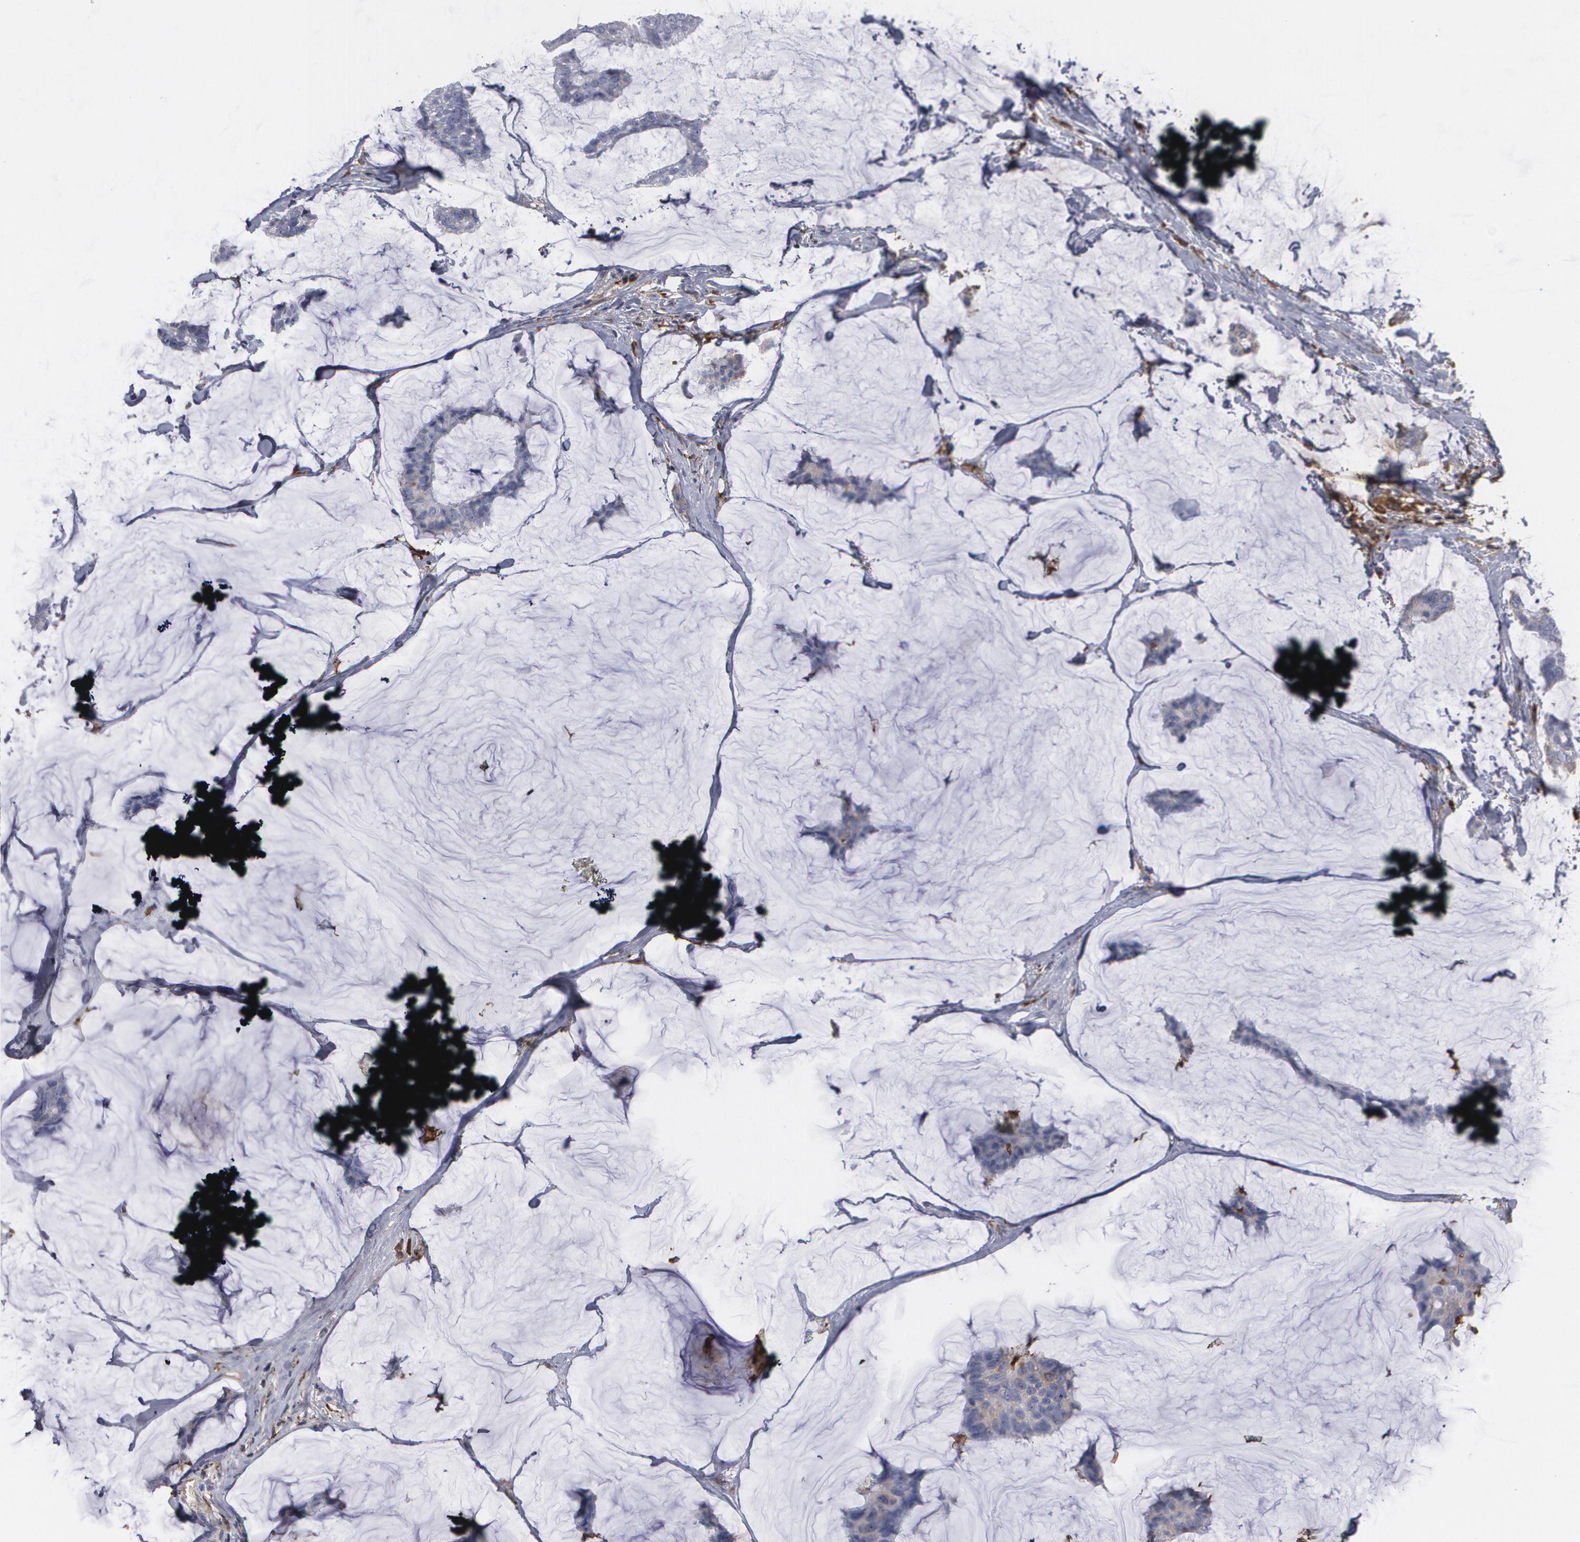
{"staining": {"intensity": "weak", "quantity": "25%-75%", "location": "cytoplasmic/membranous"}, "tissue": "breast cancer", "cell_type": "Tumor cells", "image_type": "cancer", "snomed": [{"axis": "morphology", "description": "Duct carcinoma"}, {"axis": "topography", "description": "Breast"}], "caption": "A low amount of weak cytoplasmic/membranous staining is appreciated in about 25%-75% of tumor cells in breast cancer (invasive ductal carcinoma) tissue.", "gene": "ODC1", "patient": {"sex": "female", "age": 93}}